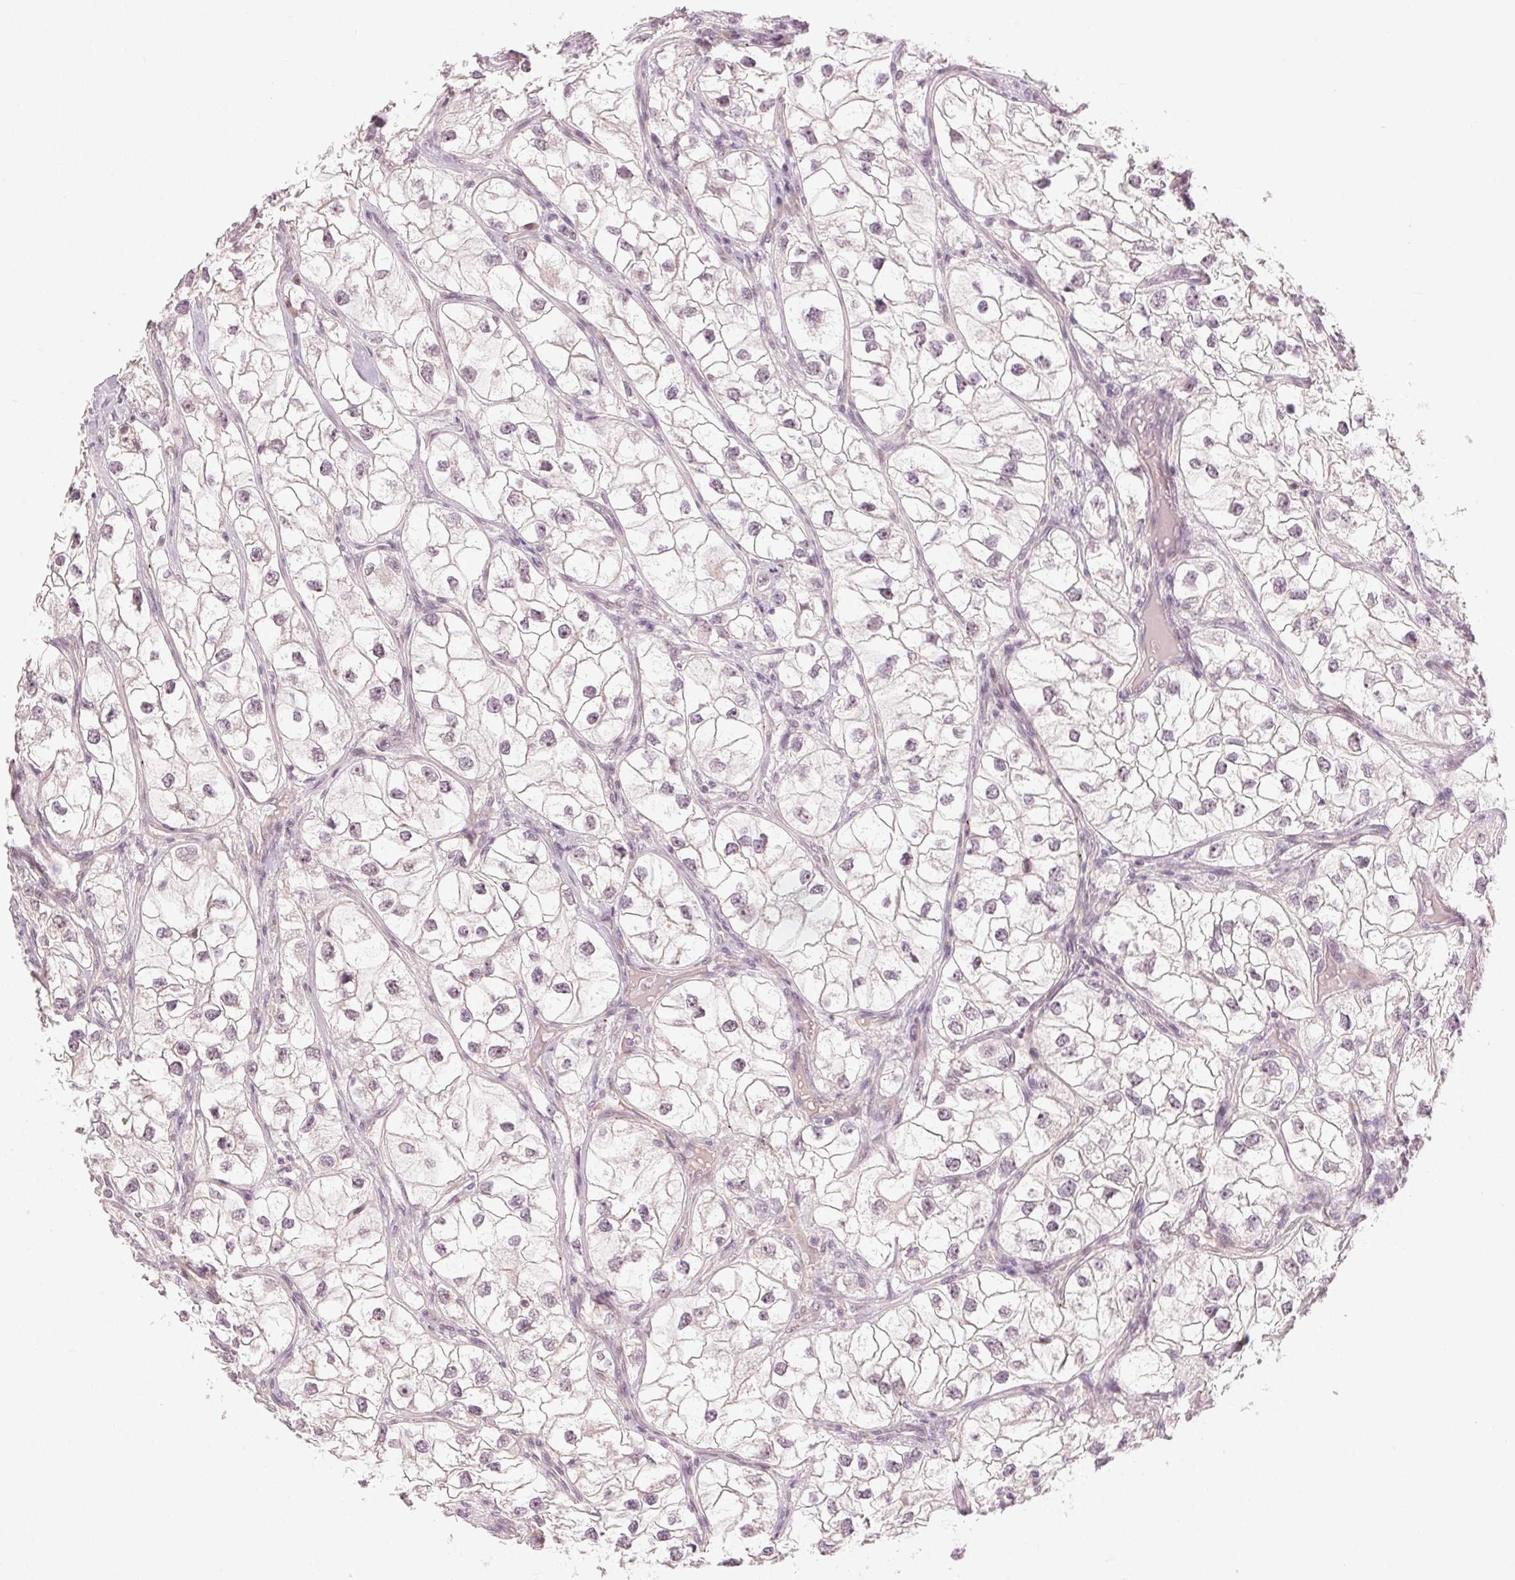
{"staining": {"intensity": "negative", "quantity": "none", "location": "none"}, "tissue": "renal cancer", "cell_type": "Tumor cells", "image_type": "cancer", "snomed": [{"axis": "morphology", "description": "Adenocarcinoma, NOS"}, {"axis": "topography", "description": "Kidney"}], "caption": "IHC photomicrograph of neoplastic tissue: renal cancer (adenocarcinoma) stained with DAB demonstrates no significant protein expression in tumor cells.", "gene": "TUB", "patient": {"sex": "male", "age": 59}}